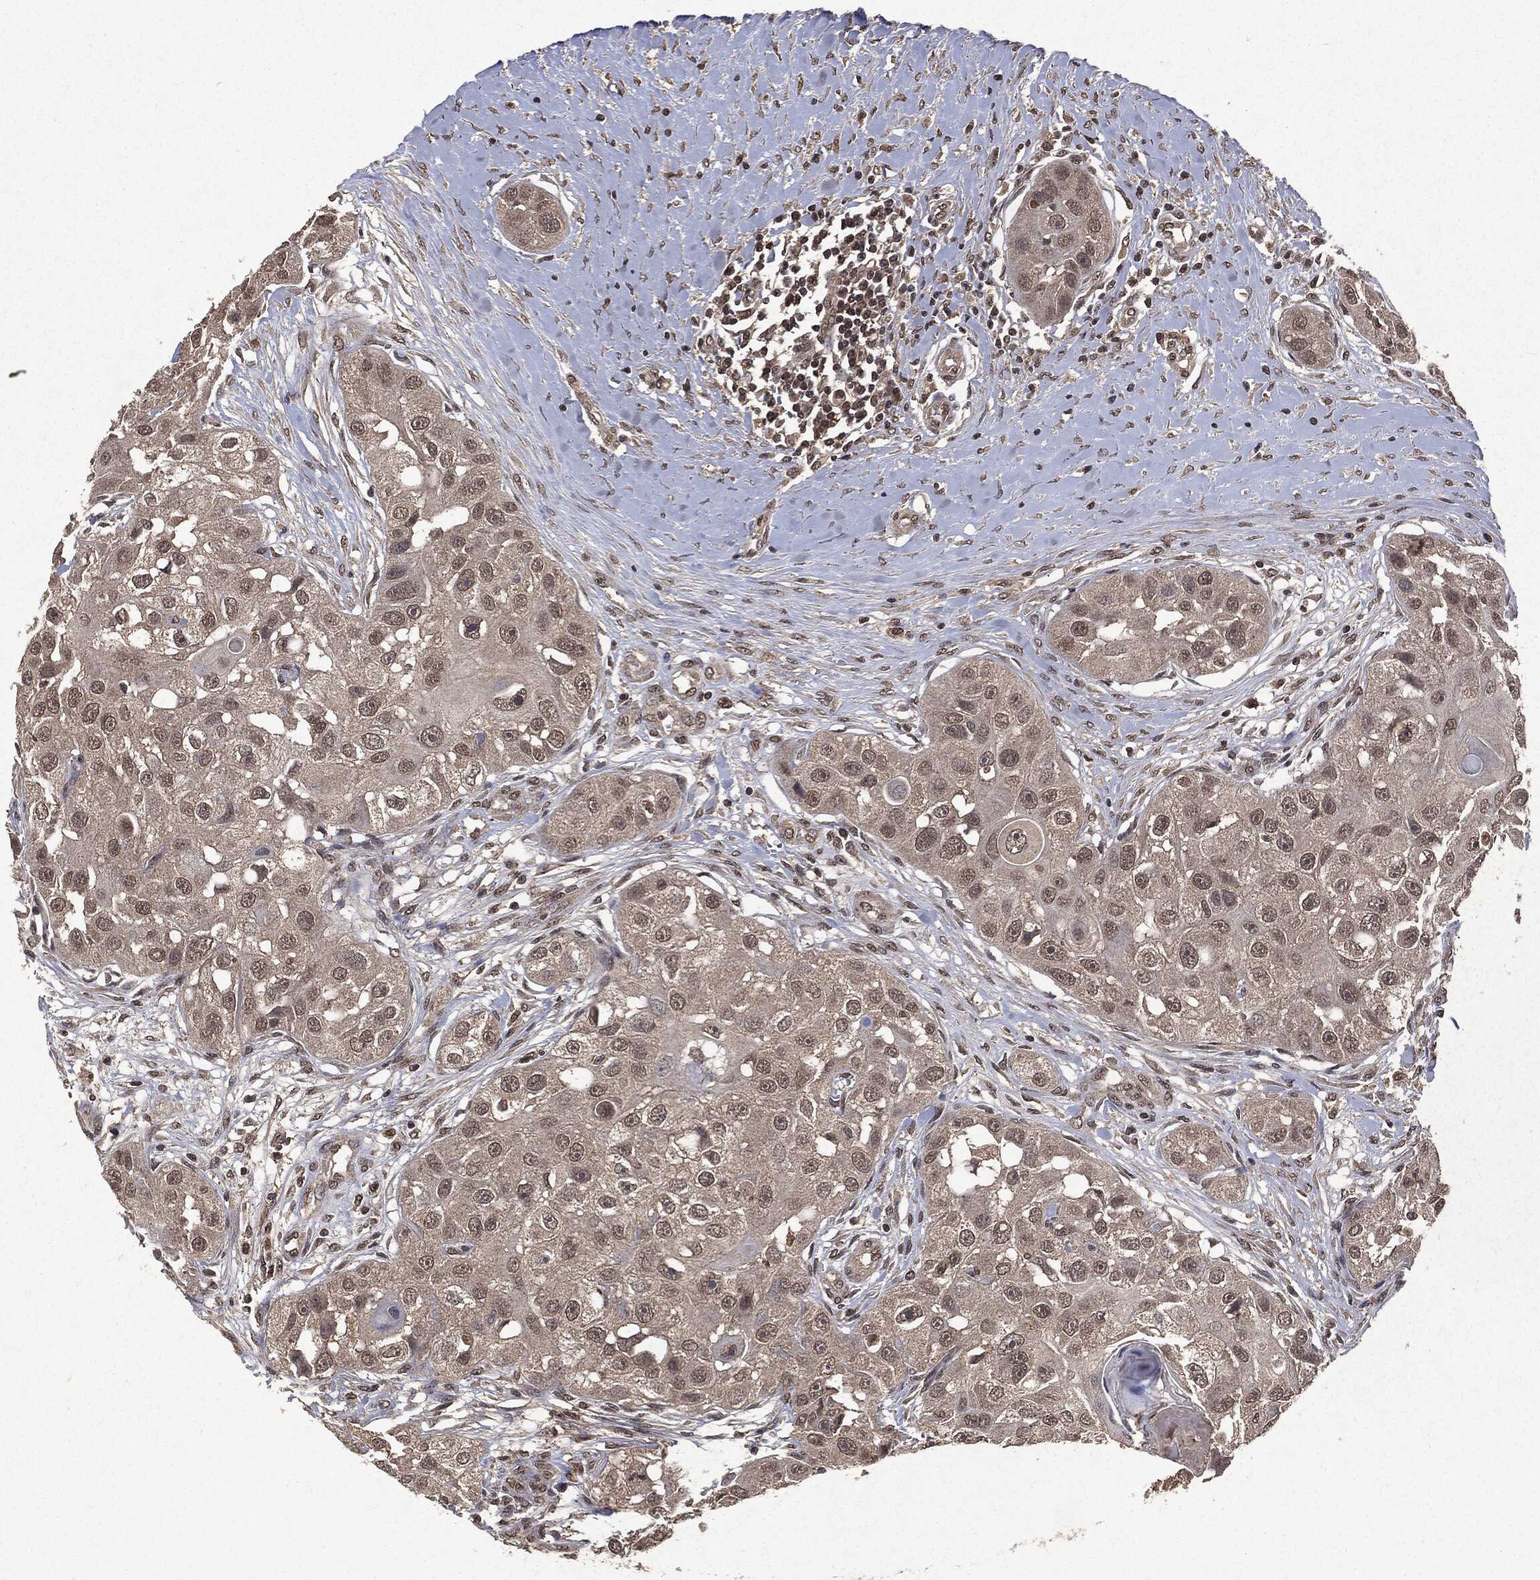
{"staining": {"intensity": "weak", "quantity": "<25%", "location": "cytoplasmic/membranous,nuclear"}, "tissue": "head and neck cancer", "cell_type": "Tumor cells", "image_type": "cancer", "snomed": [{"axis": "morphology", "description": "Normal tissue, NOS"}, {"axis": "morphology", "description": "Squamous cell carcinoma, NOS"}, {"axis": "topography", "description": "Skeletal muscle"}, {"axis": "topography", "description": "Head-Neck"}], "caption": "Squamous cell carcinoma (head and neck) was stained to show a protein in brown. There is no significant positivity in tumor cells.", "gene": "PEBP1", "patient": {"sex": "male", "age": 51}}